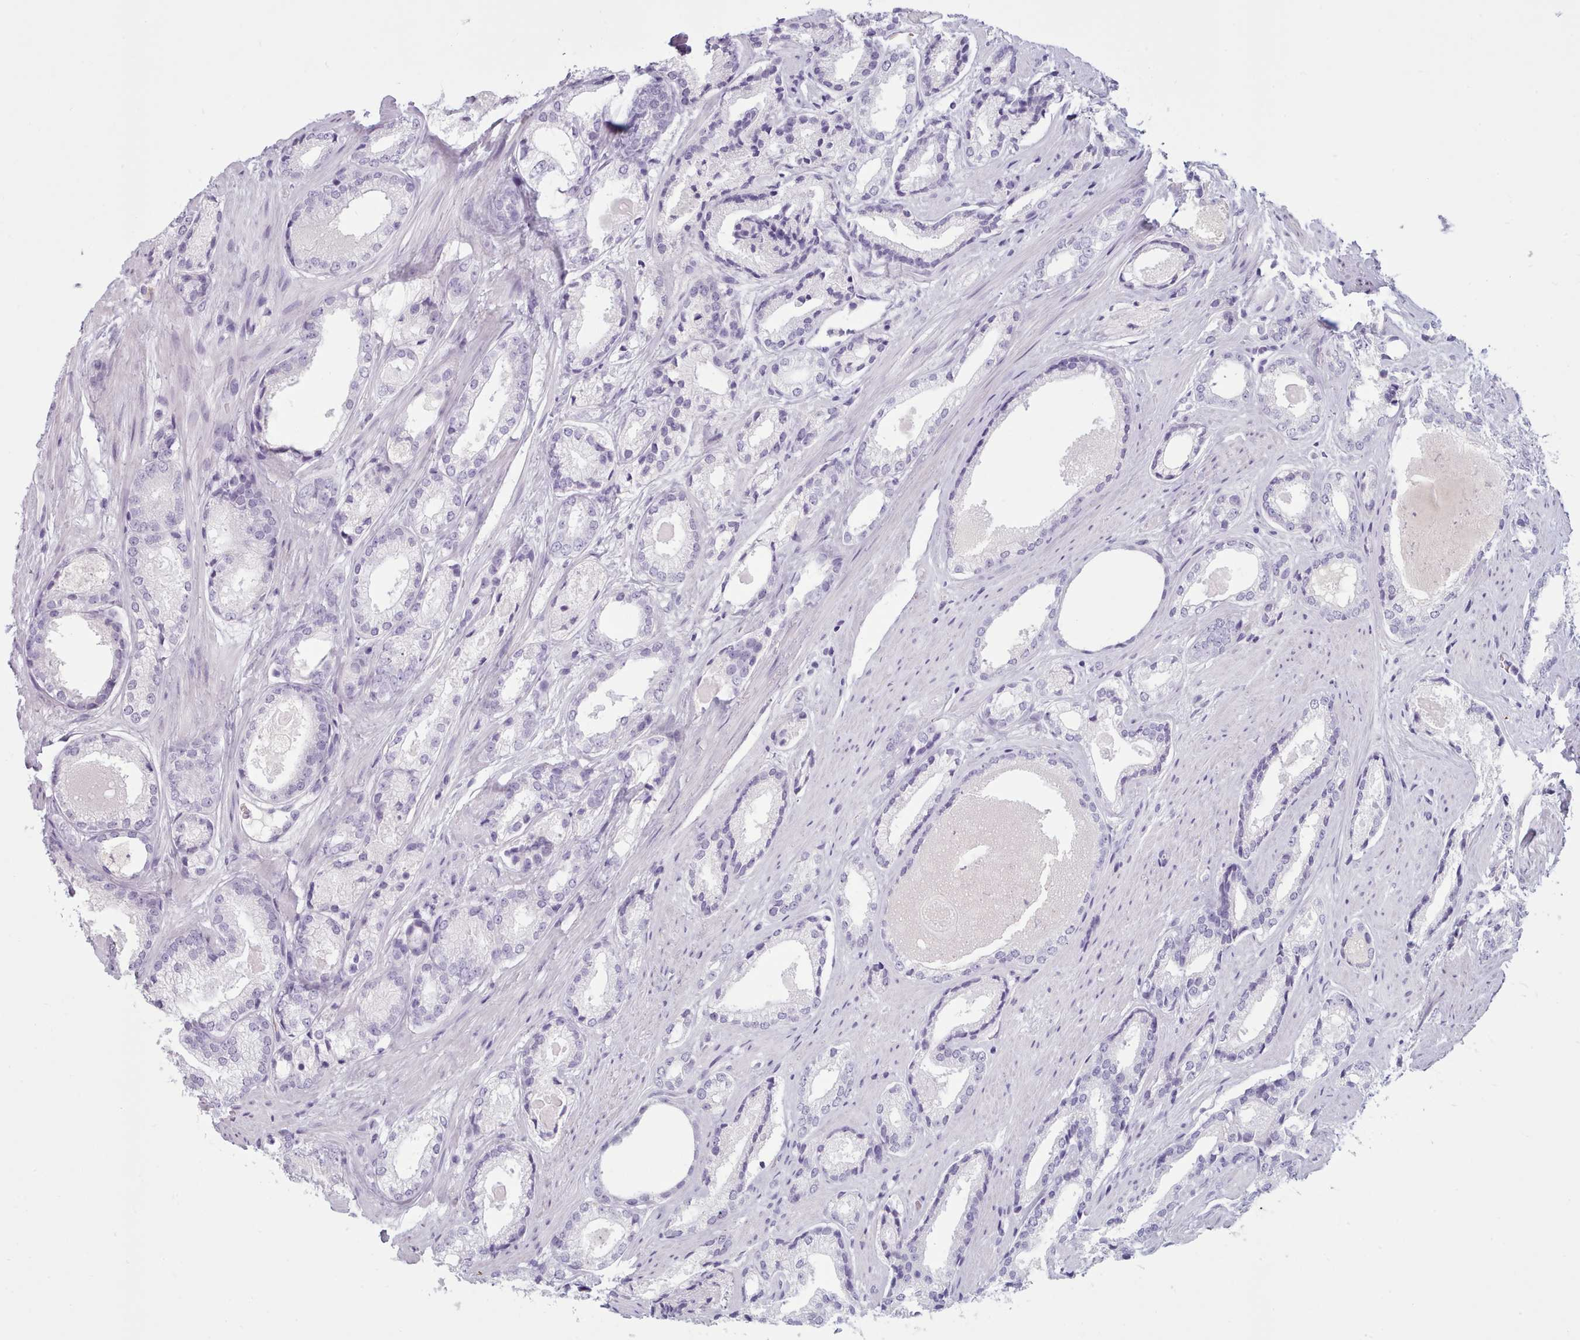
{"staining": {"intensity": "negative", "quantity": "none", "location": "none"}, "tissue": "prostate cancer", "cell_type": "Tumor cells", "image_type": "cancer", "snomed": [{"axis": "morphology", "description": "Adenocarcinoma, Low grade"}, {"axis": "topography", "description": "Prostate"}], "caption": "This is an immunohistochemistry (IHC) micrograph of prostate low-grade adenocarcinoma. There is no expression in tumor cells.", "gene": "ZNF43", "patient": {"sex": "male", "age": 68}}